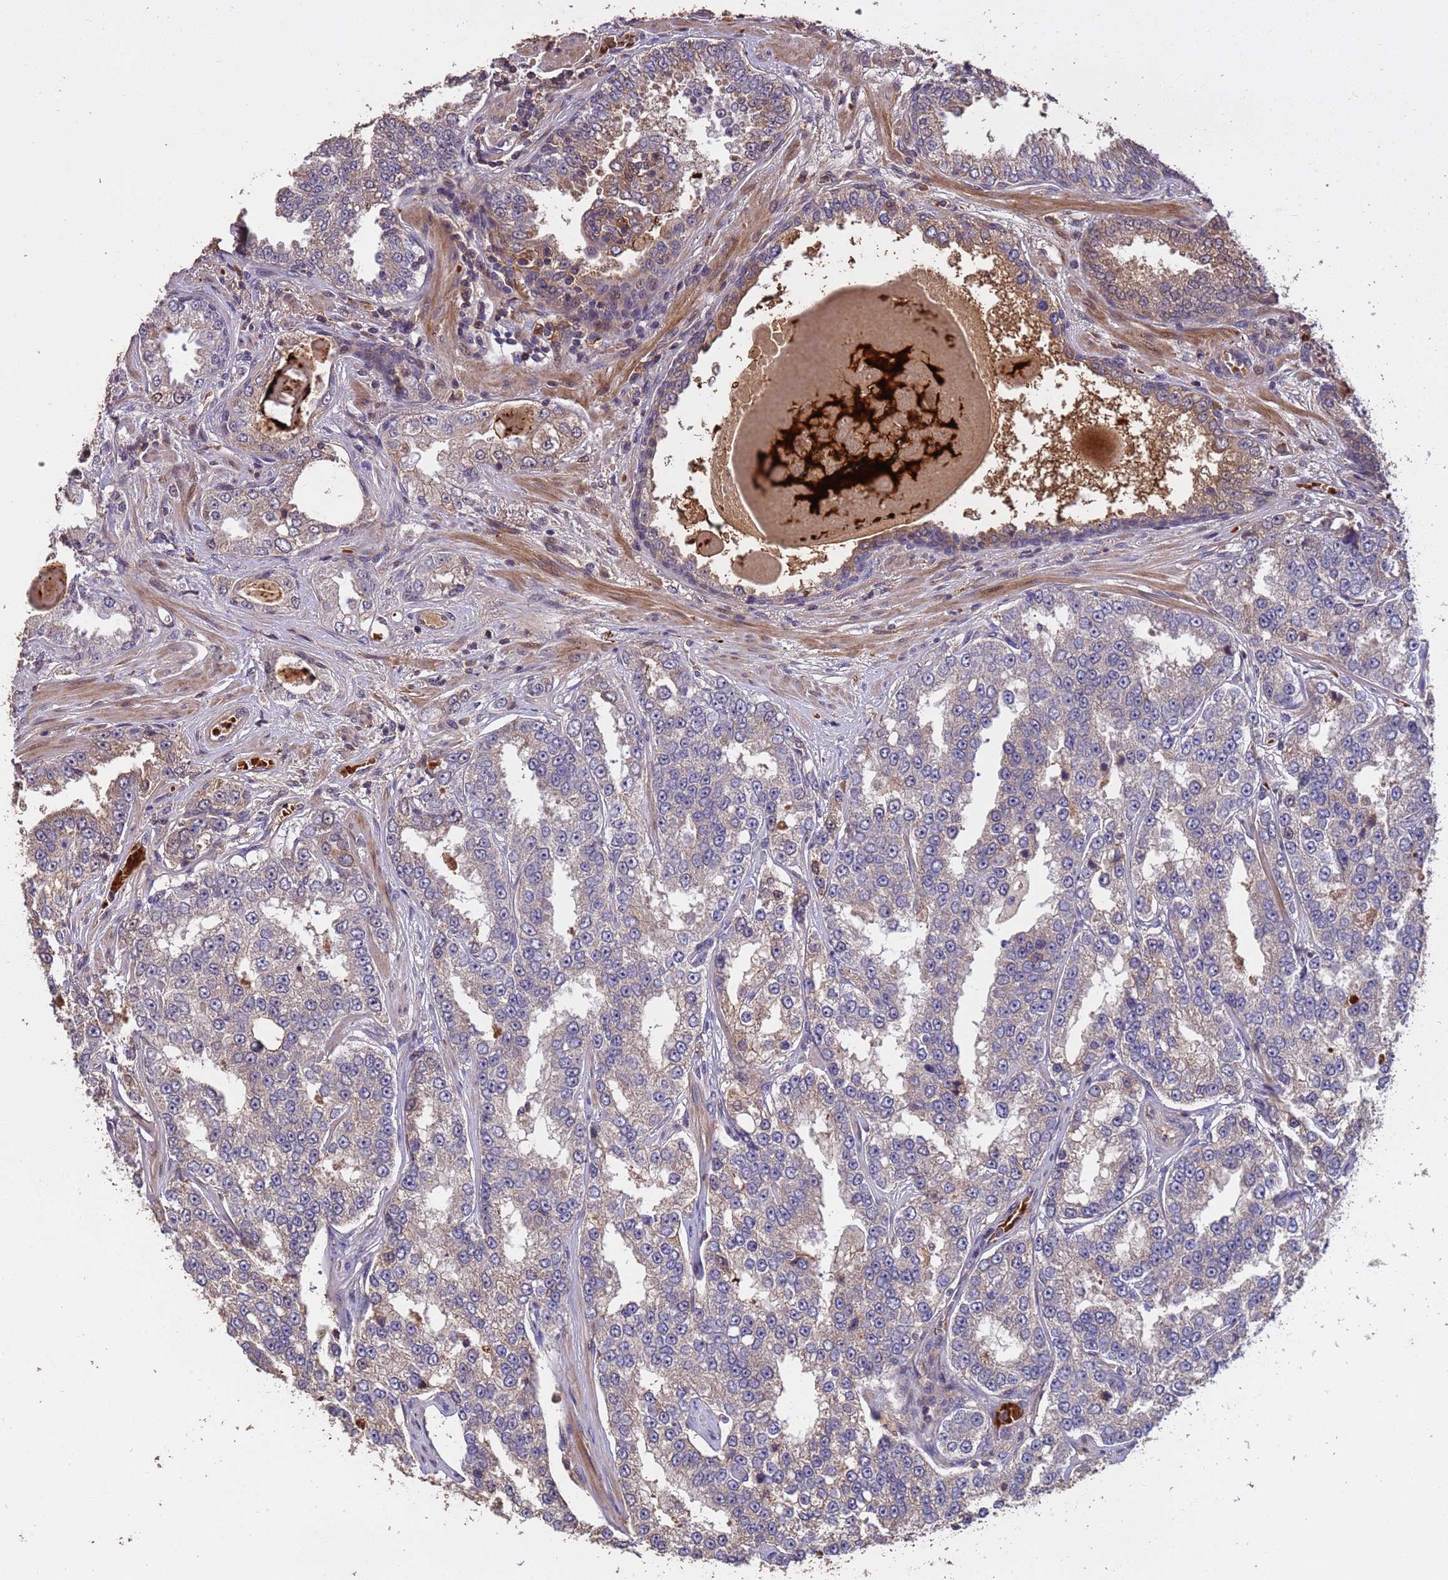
{"staining": {"intensity": "weak", "quantity": "<25%", "location": "cytoplasmic/membranous"}, "tissue": "prostate cancer", "cell_type": "Tumor cells", "image_type": "cancer", "snomed": [{"axis": "morphology", "description": "Normal tissue, NOS"}, {"axis": "morphology", "description": "Adenocarcinoma, High grade"}, {"axis": "topography", "description": "Prostate"}], "caption": "DAB immunohistochemical staining of human prostate cancer (high-grade adenocarcinoma) displays no significant staining in tumor cells.", "gene": "CCDC184", "patient": {"sex": "male", "age": 83}}